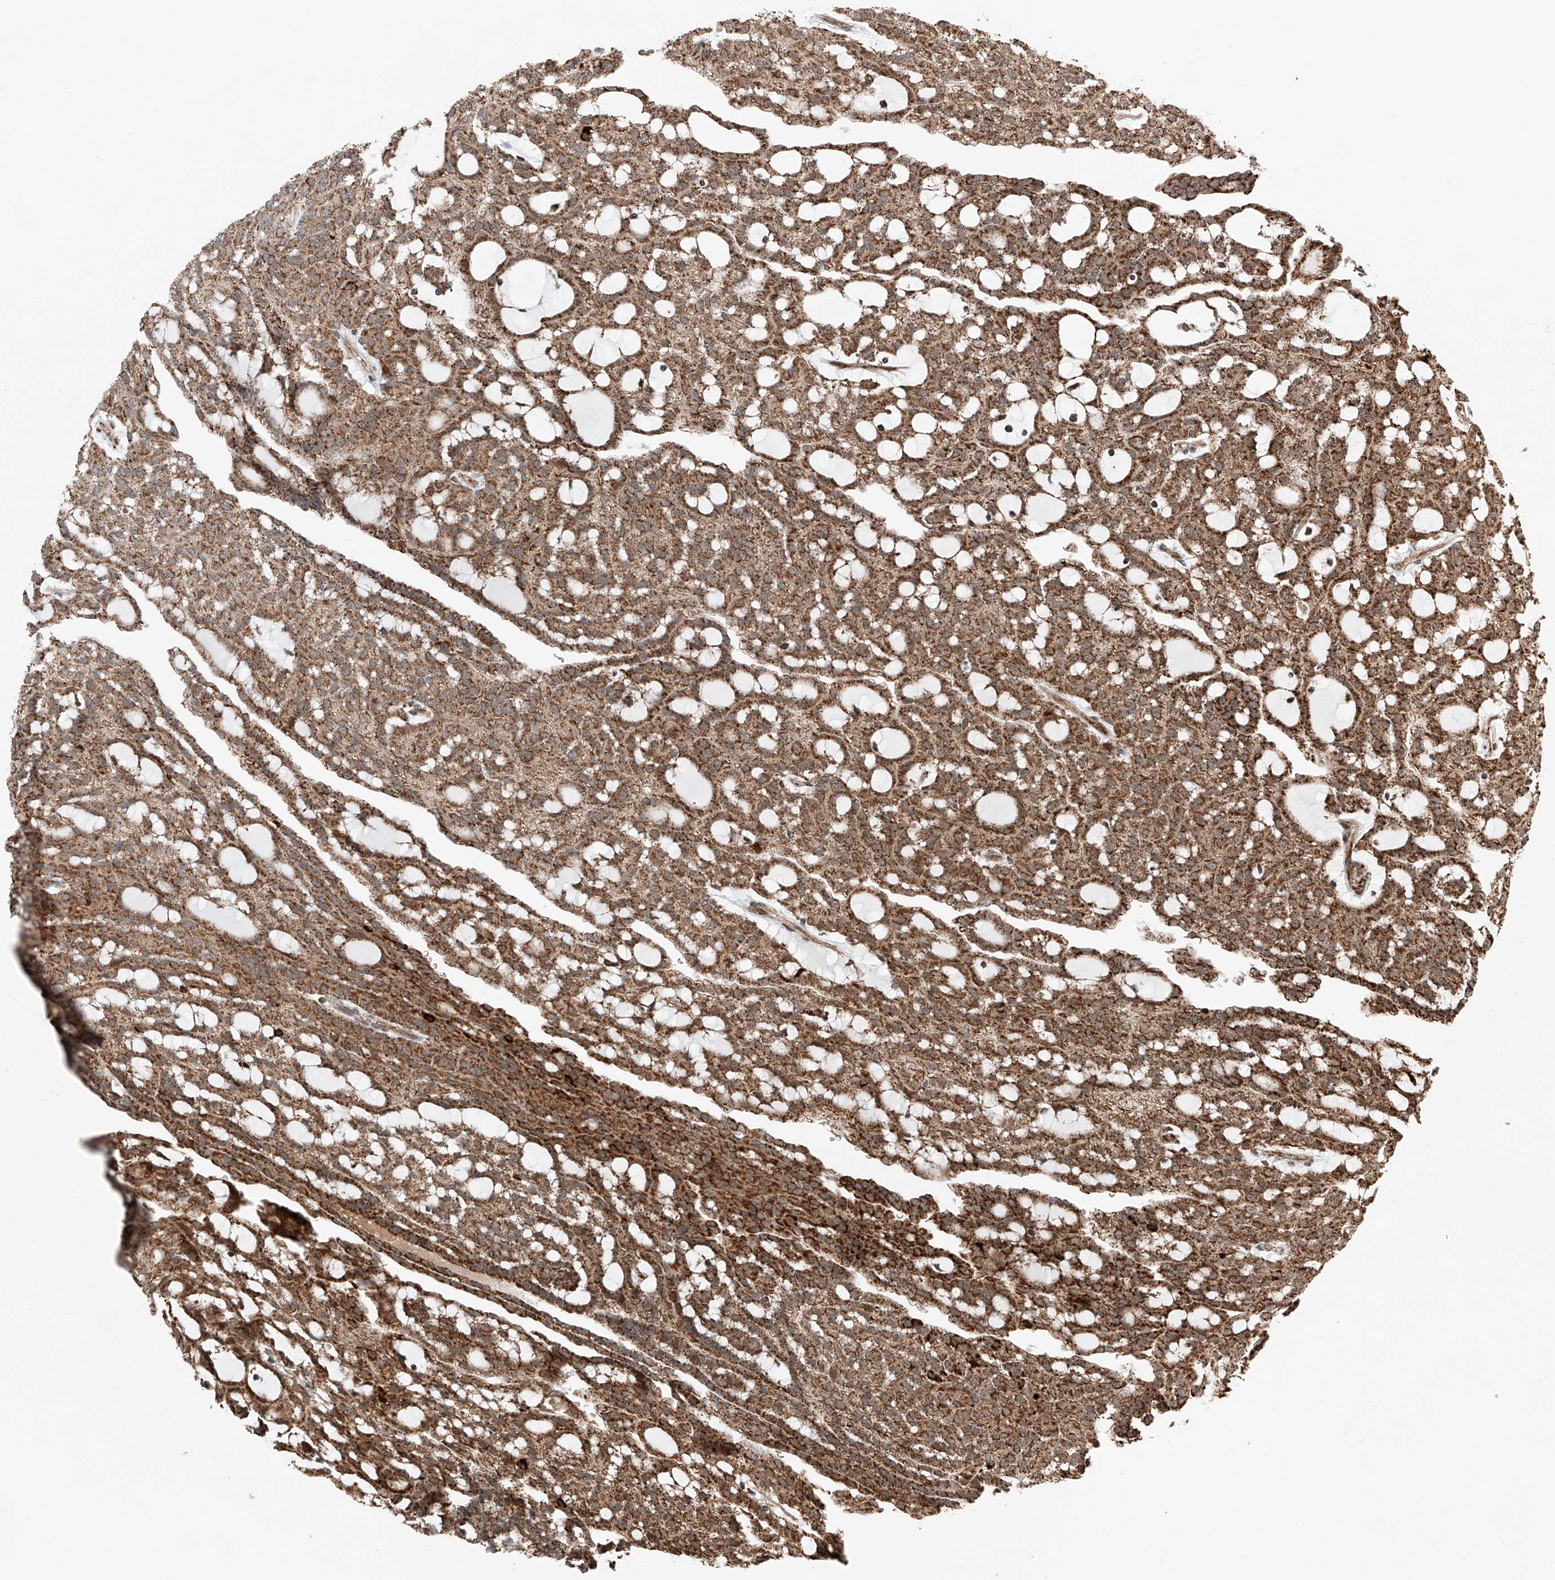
{"staining": {"intensity": "strong", "quantity": ">75%", "location": "cytoplasmic/membranous"}, "tissue": "renal cancer", "cell_type": "Tumor cells", "image_type": "cancer", "snomed": [{"axis": "morphology", "description": "Adenocarcinoma, NOS"}, {"axis": "topography", "description": "Kidney"}], "caption": "A brown stain labels strong cytoplasmic/membranous staining of a protein in human renal cancer (adenocarcinoma) tumor cells.", "gene": "ZSCAN29", "patient": {"sex": "male", "age": 63}}